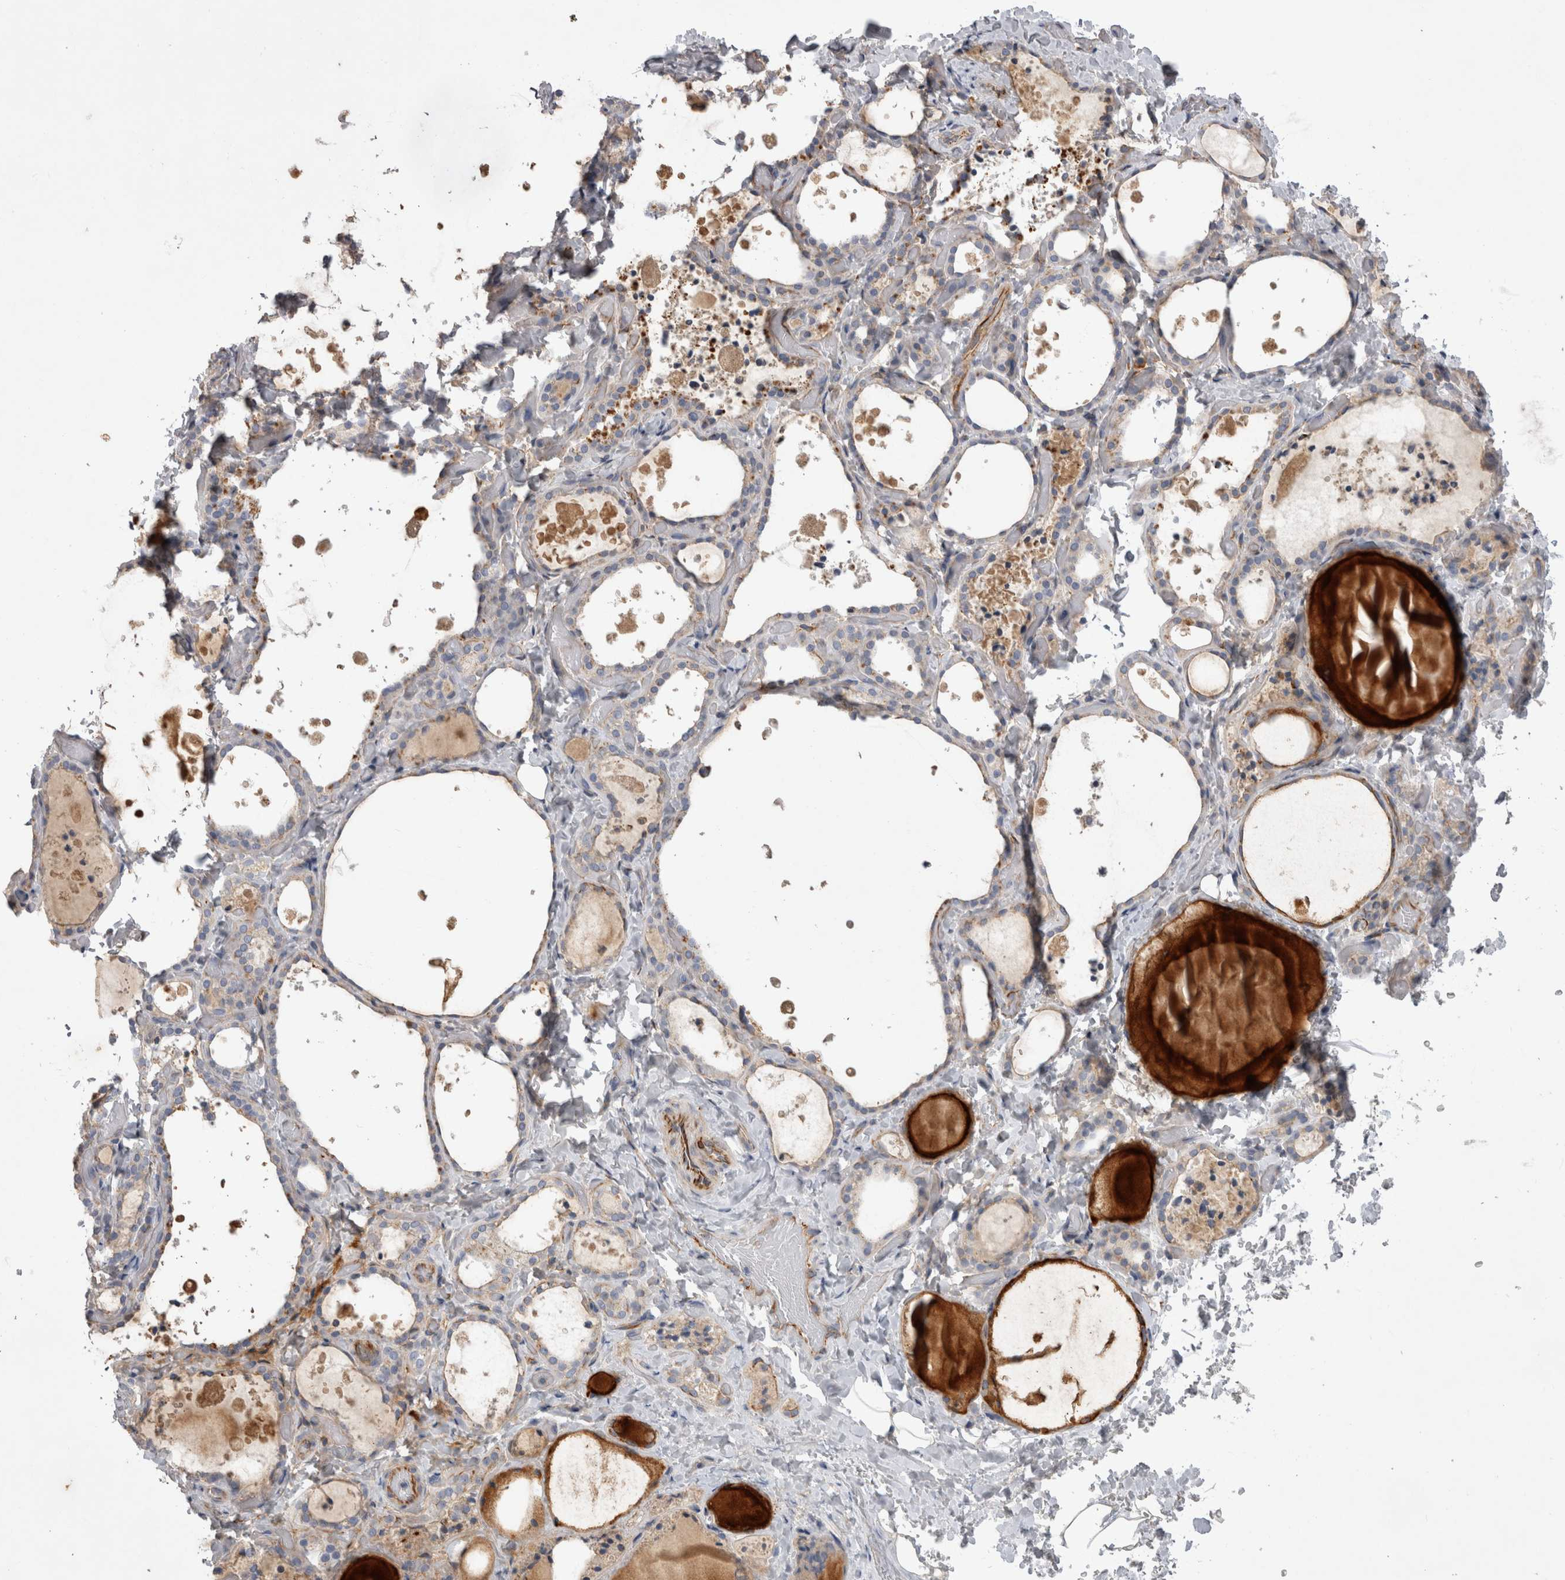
{"staining": {"intensity": "moderate", "quantity": "<25%", "location": "cytoplasmic/membranous"}, "tissue": "thyroid gland", "cell_type": "Glandular cells", "image_type": "normal", "snomed": [{"axis": "morphology", "description": "Normal tissue, NOS"}, {"axis": "topography", "description": "Thyroid gland"}], "caption": "A high-resolution micrograph shows immunohistochemistry staining of benign thyroid gland, which shows moderate cytoplasmic/membranous staining in approximately <25% of glandular cells.", "gene": "STRADB", "patient": {"sex": "female", "age": 44}}